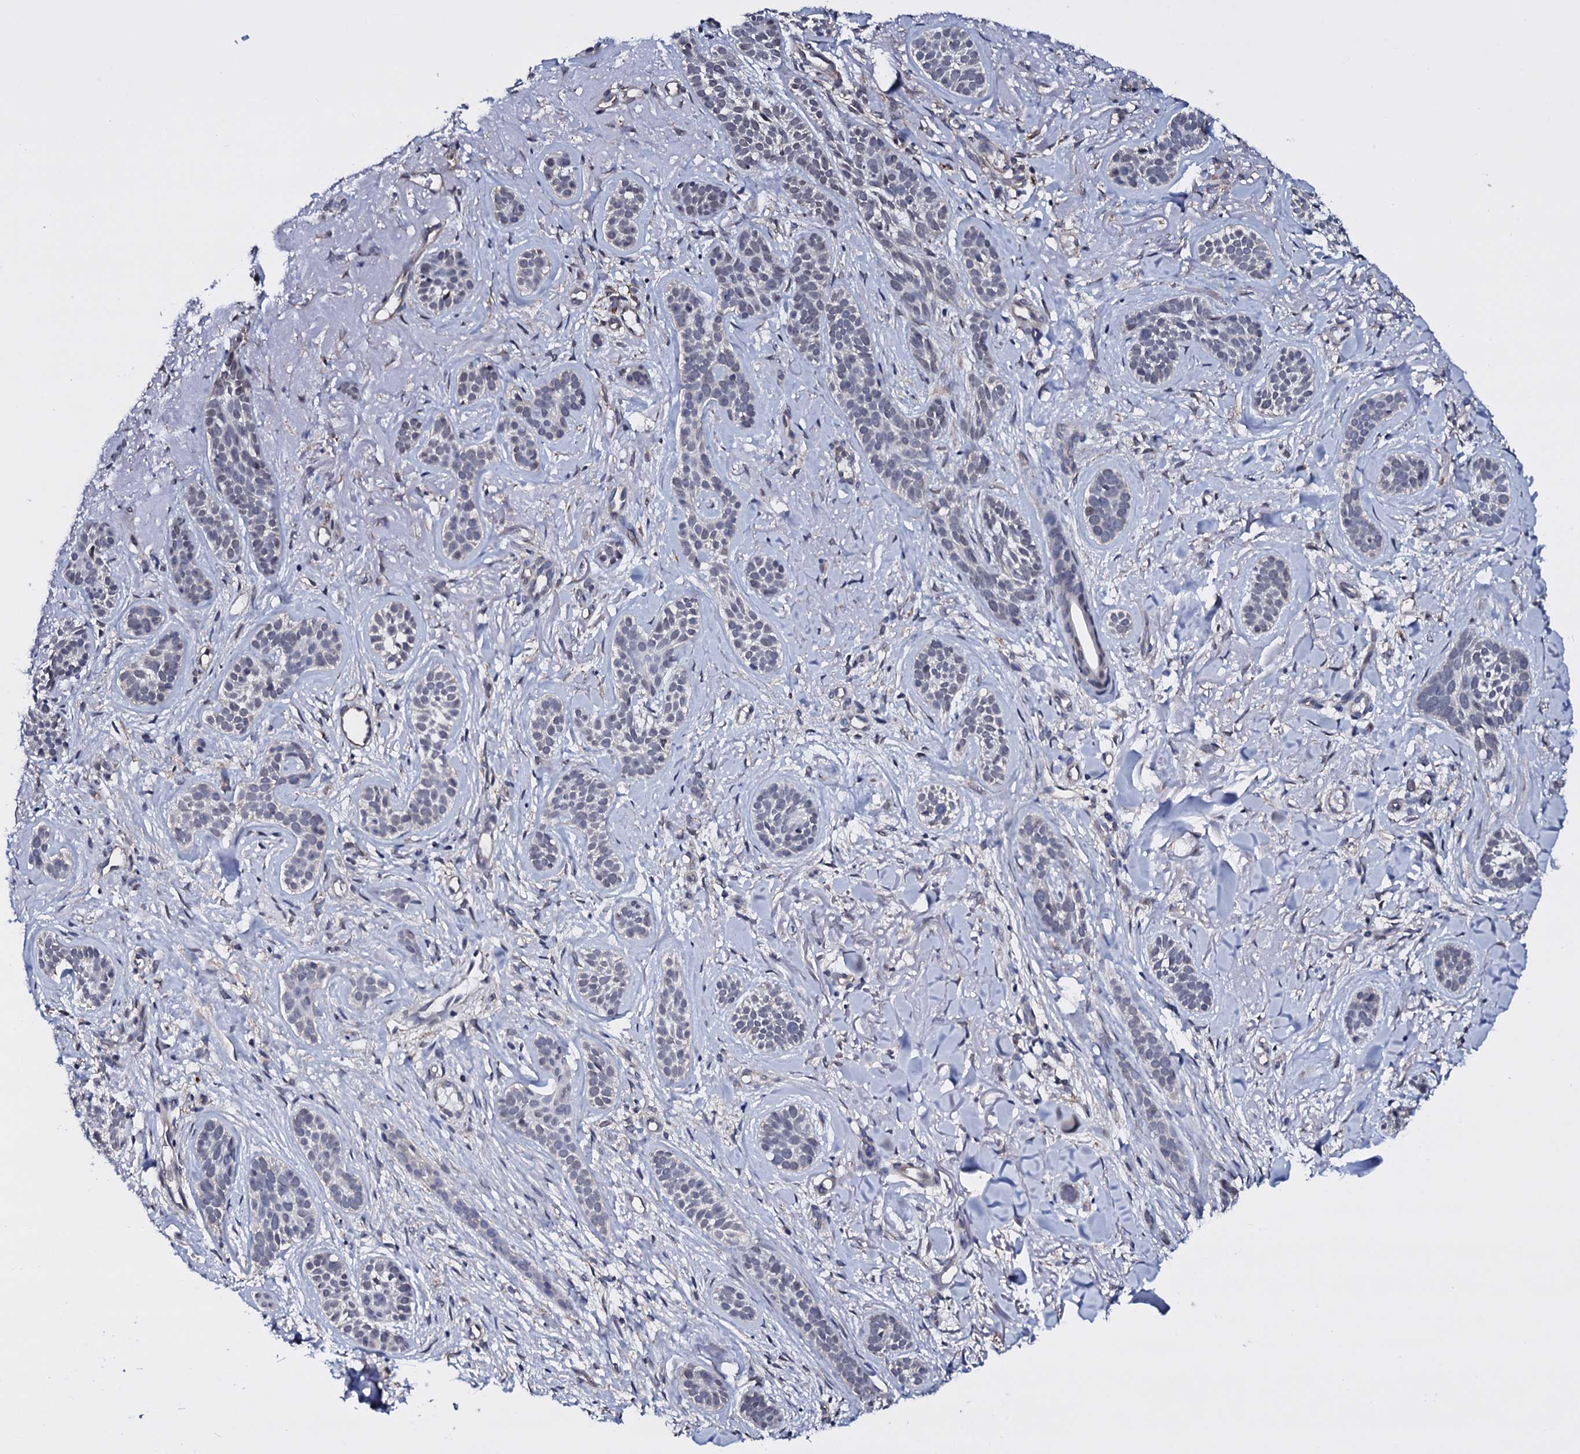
{"staining": {"intensity": "negative", "quantity": "none", "location": "none"}, "tissue": "skin cancer", "cell_type": "Tumor cells", "image_type": "cancer", "snomed": [{"axis": "morphology", "description": "Basal cell carcinoma"}, {"axis": "topography", "description": "Skin"}], "caption": "Immunohistochemistry micrograph of human skin cancer stained for a protein (brown), which displays no staining in tumor cells.", "gene": "GAREM1", "patient": {"sex": "male", "age": 71}}